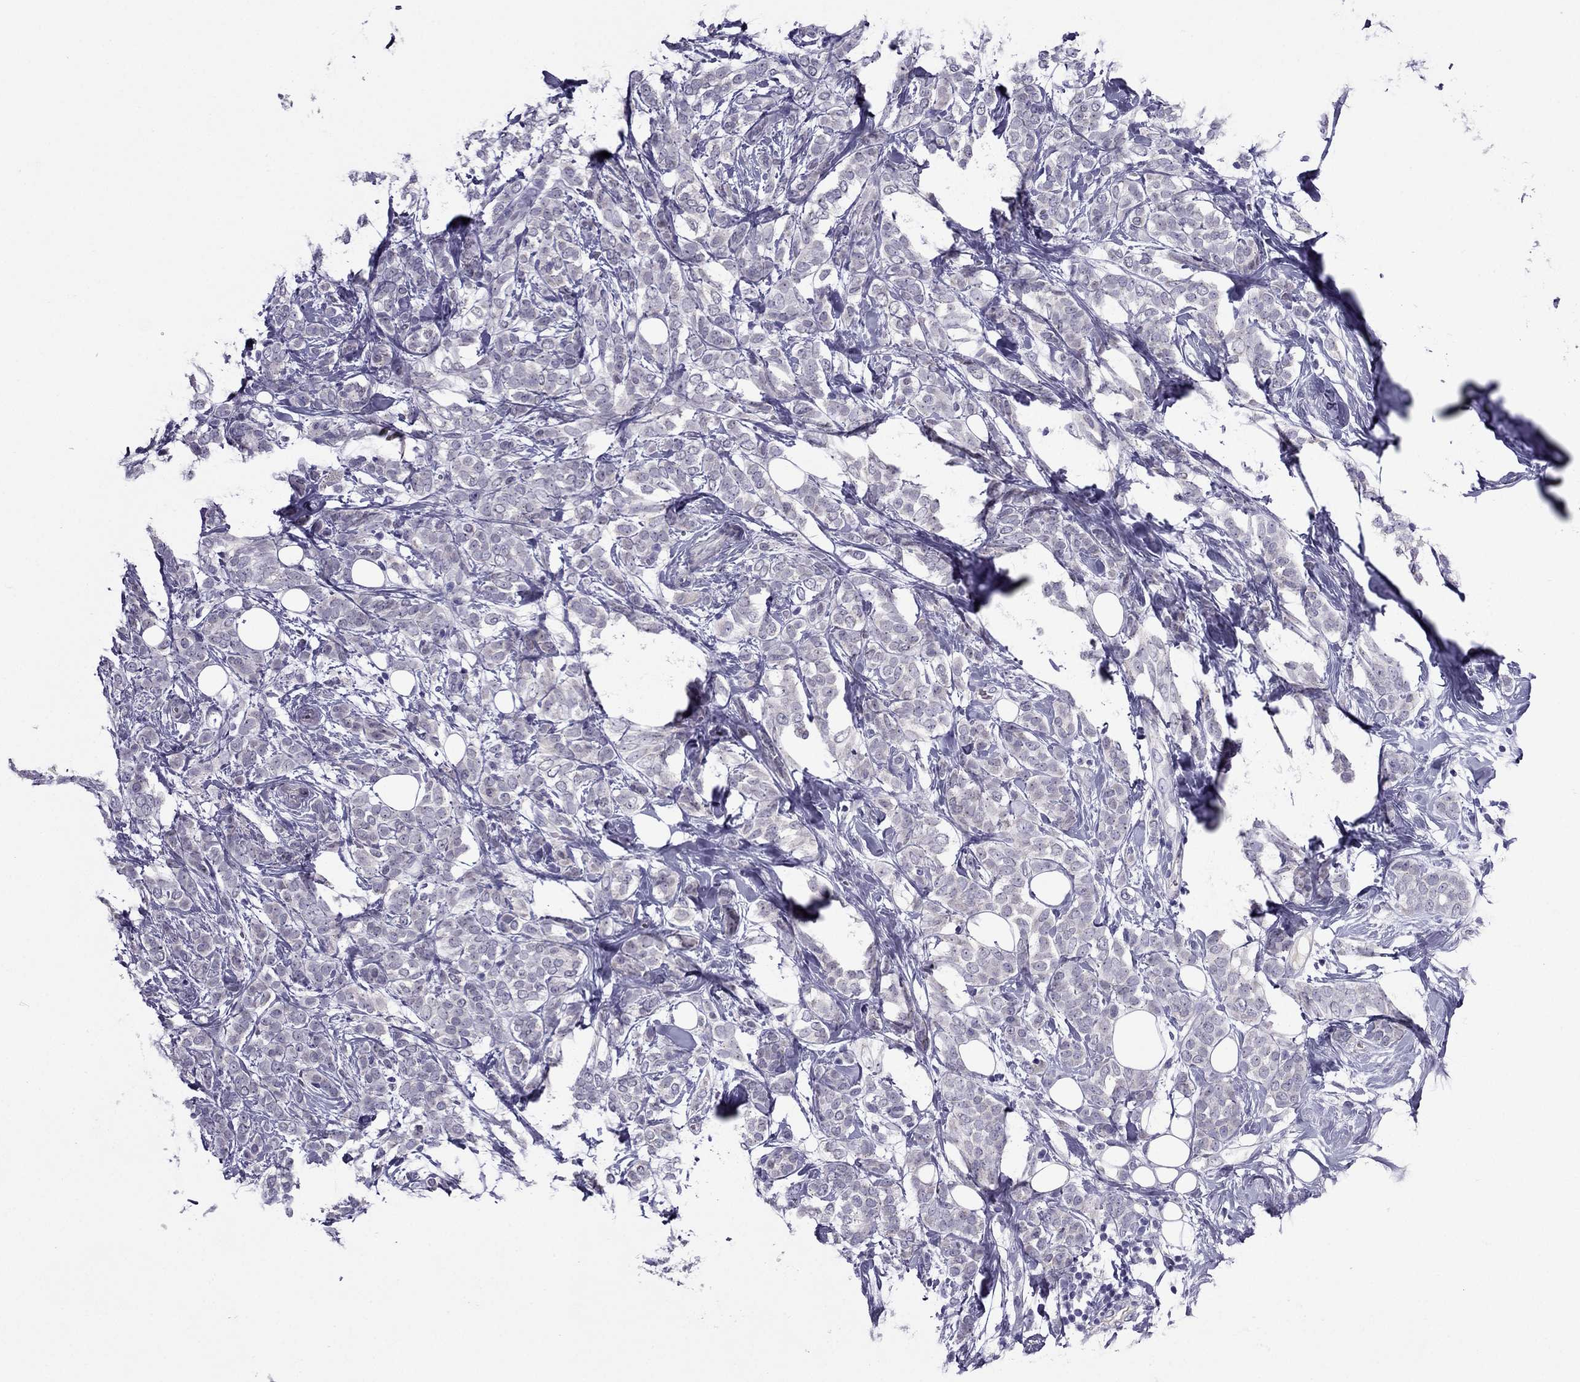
{"staining": {"intensity": "negative", "quantity": "none", "location": "none"}, "tissue": "breast cancer", "cell_type": "Tumor cells", "image_type": "cancer", "snomed": [{"axis": "morphology", "description": "Lobular carcinoma"}, {"axis": "topography", "description": "Breast"}], "caption": "Human breast cancer (lobular carcinoma) stained for a protein using immunohistochemistry reveals no staining in tumor cells.", "gene": "MYBPH", "patient": {"sex": "female", "age": 49}}